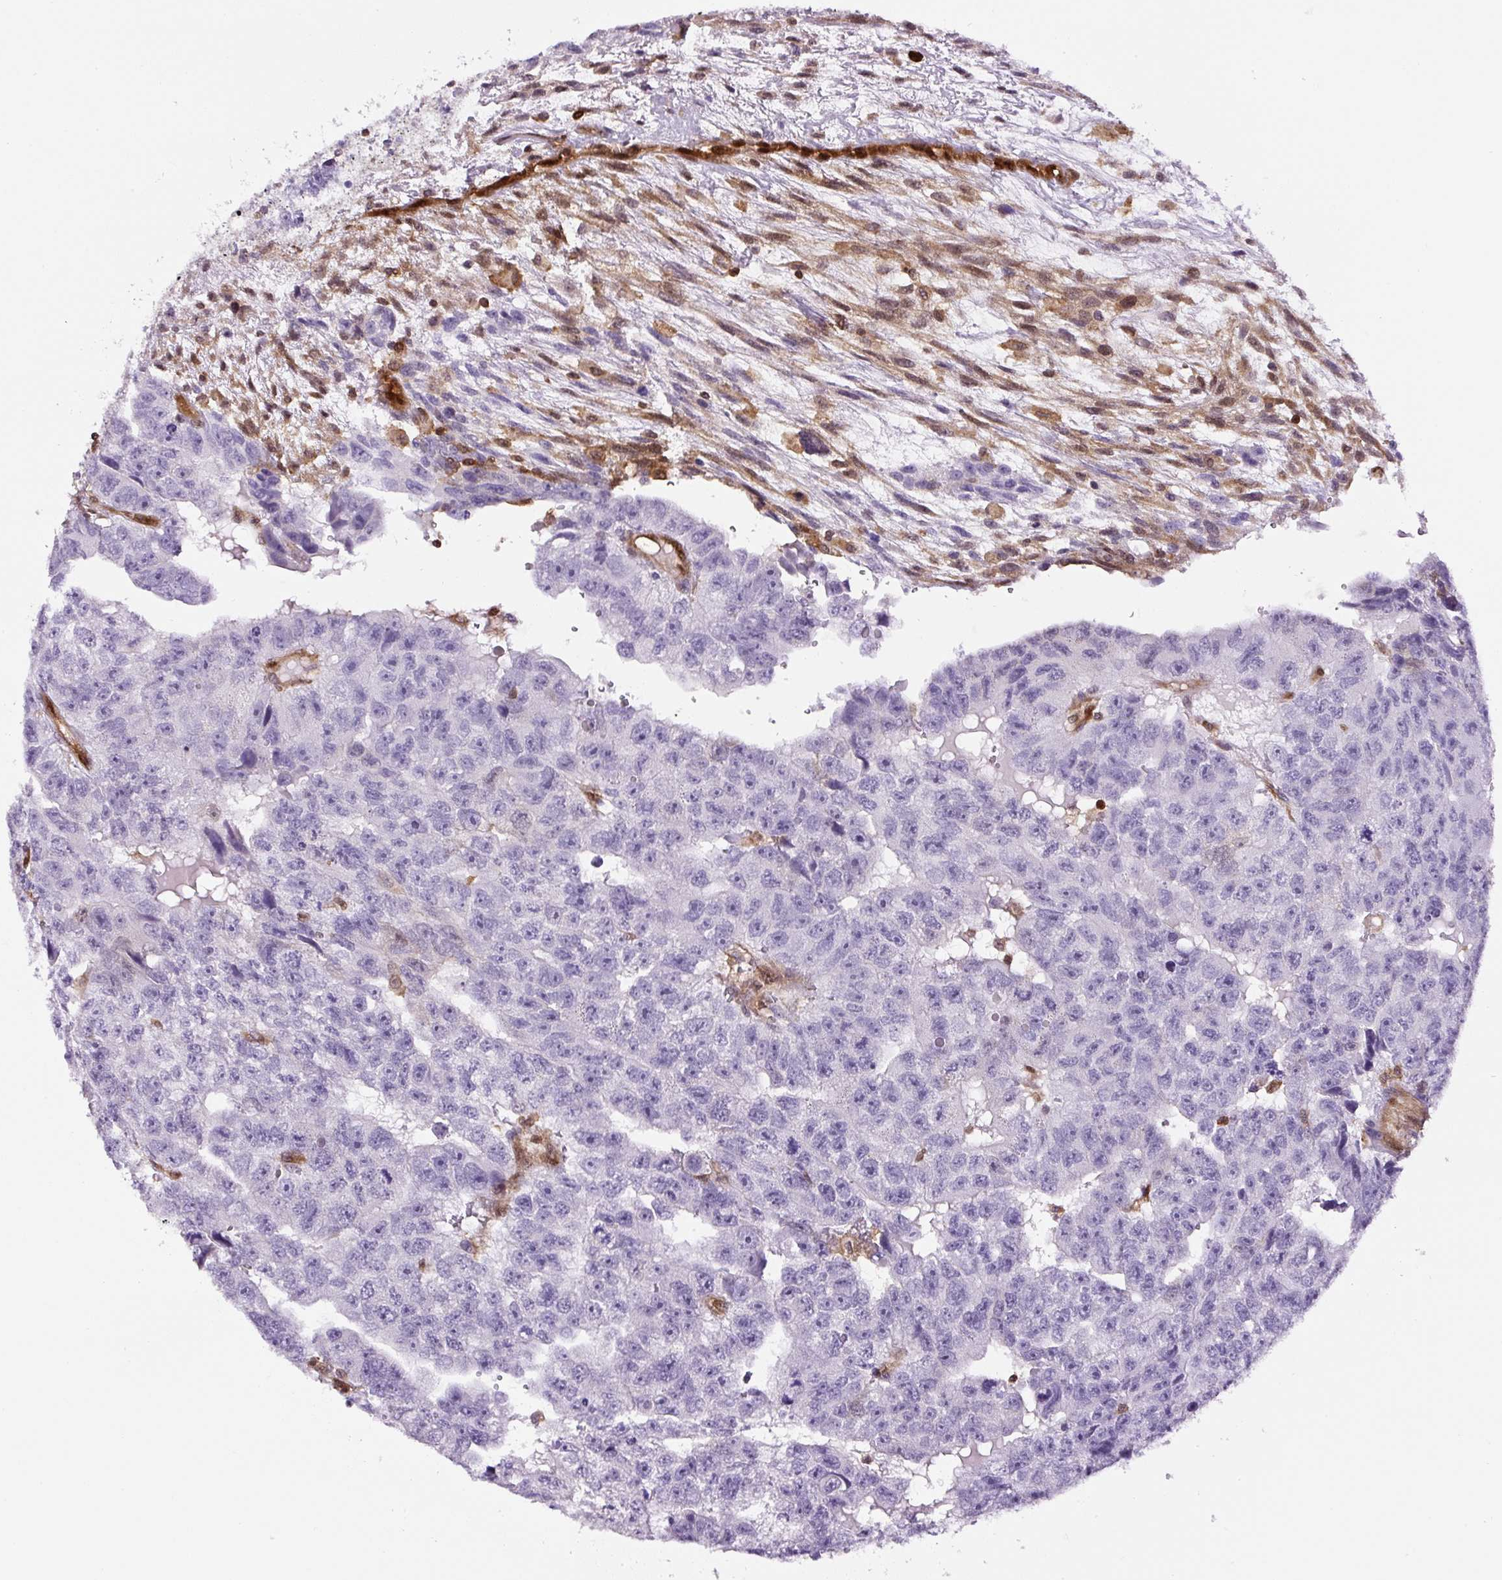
{"staining": {"intensity": "negative", "quantity": "none", "location": "none"}, "tissue": "testis cancer", "cell_type": "Tumor cells", "image_type": "cancer", "snomed": [{"axis": "morphology", "description": "Carcinoma, Embryonal, NOS"}, {"axis": "topography", "description": "Testis"}], "caption": "A high-resolution histopathology image shows IHC staining of embryonal carcinoma (testis), which shows no significant expression in tumor cells.", "gene": "ANXA1", "patient": {"sex": "male", "age": 20}}